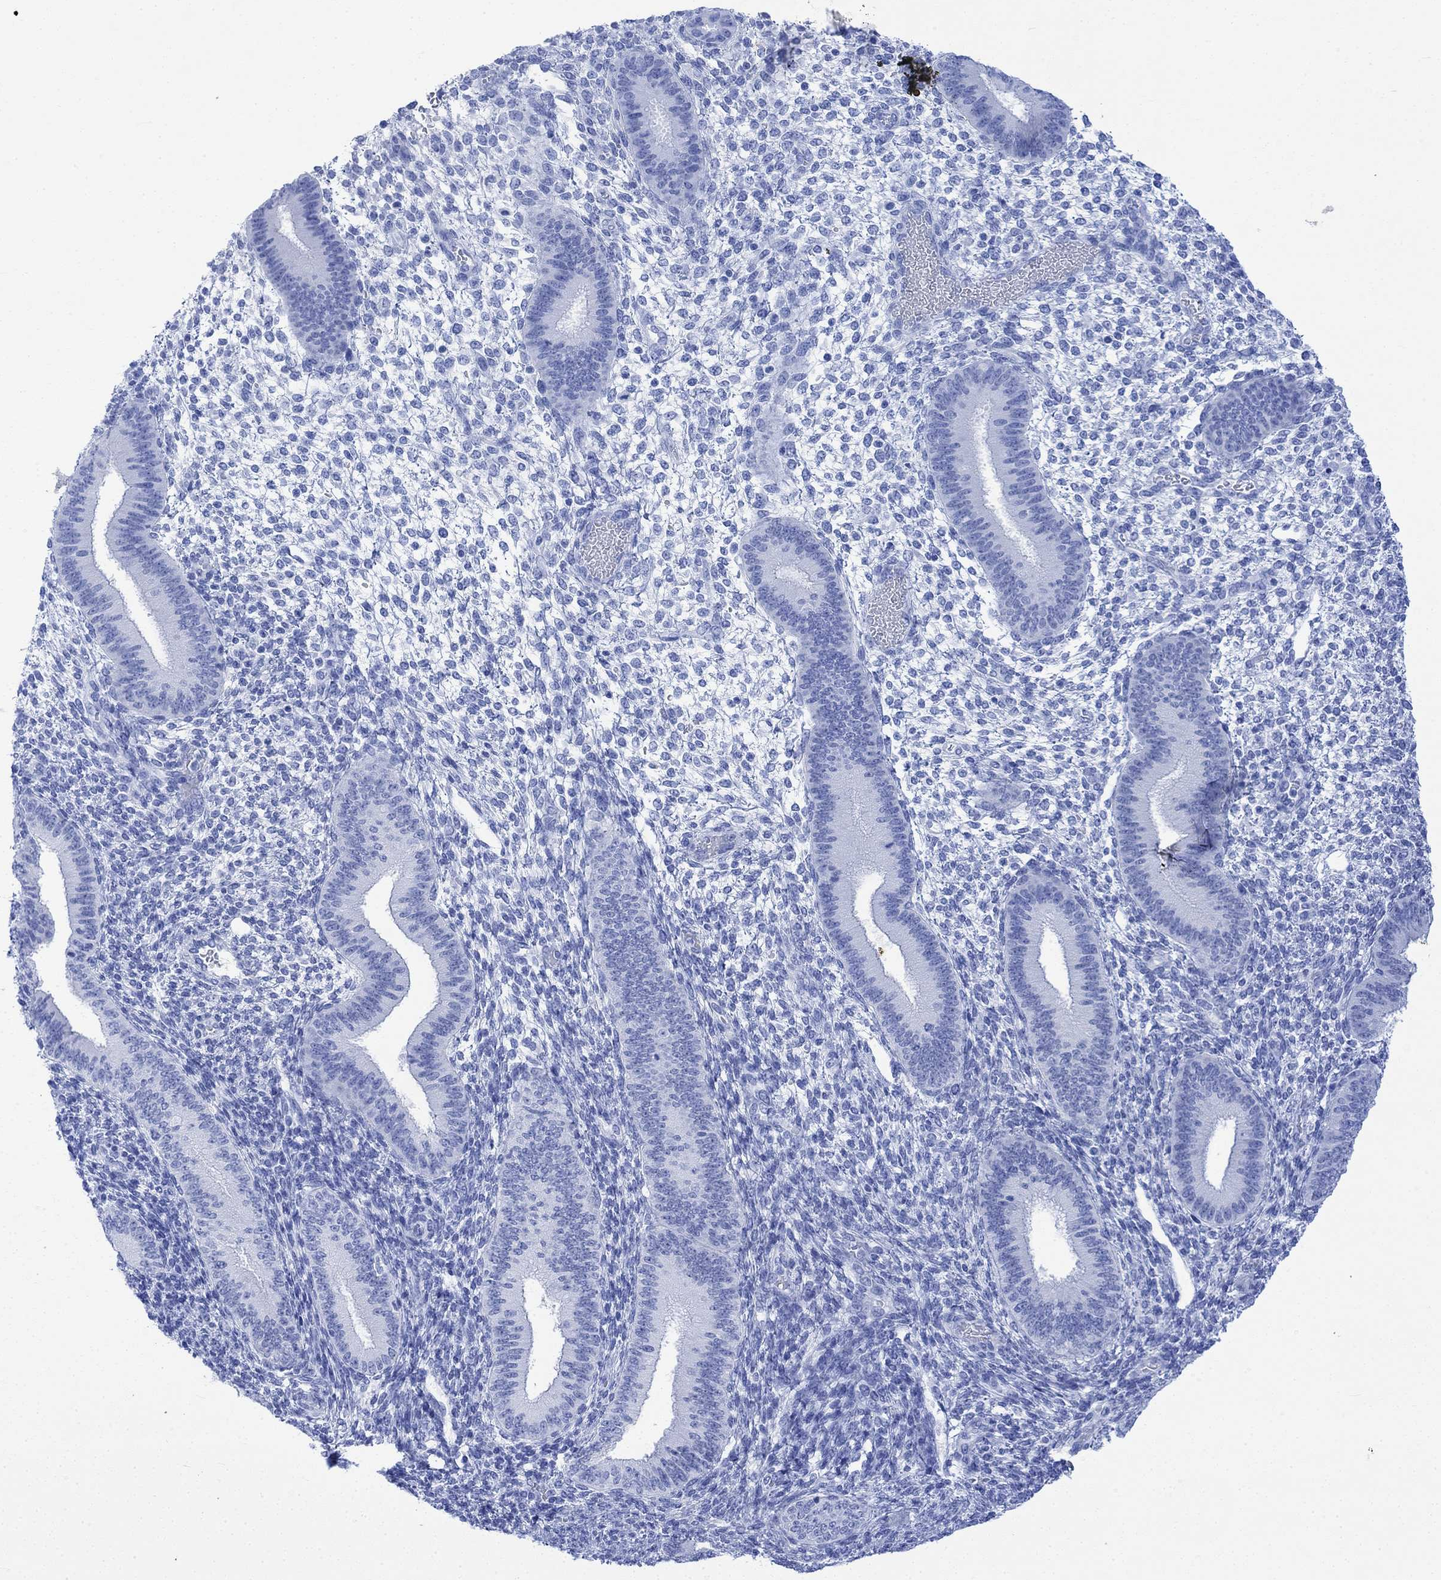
{"staining": {"intensity": "negative", "quantity": "none", "location": "none"}, "tissue": "endometrium", "cell_type": "Cells in endometrial stroma", "image_type": "normal", "snomed": [{"axis": "morphology", "description": "Normal tissue, NOS"}, {"axis": "topography", "description": "Endometrium"}], "caption": "Immunohistochemical staining of unremarkable endometrium demonstrates no significant expression in cells in endometrial stroma. (DAB (3,3'-diaminobenzidine) immunohistochemistry (IHC) visualized using brightfield microscopy, high magnification).", "gene": "CELF4", "patient": {"sex": "female", "age": 39}}